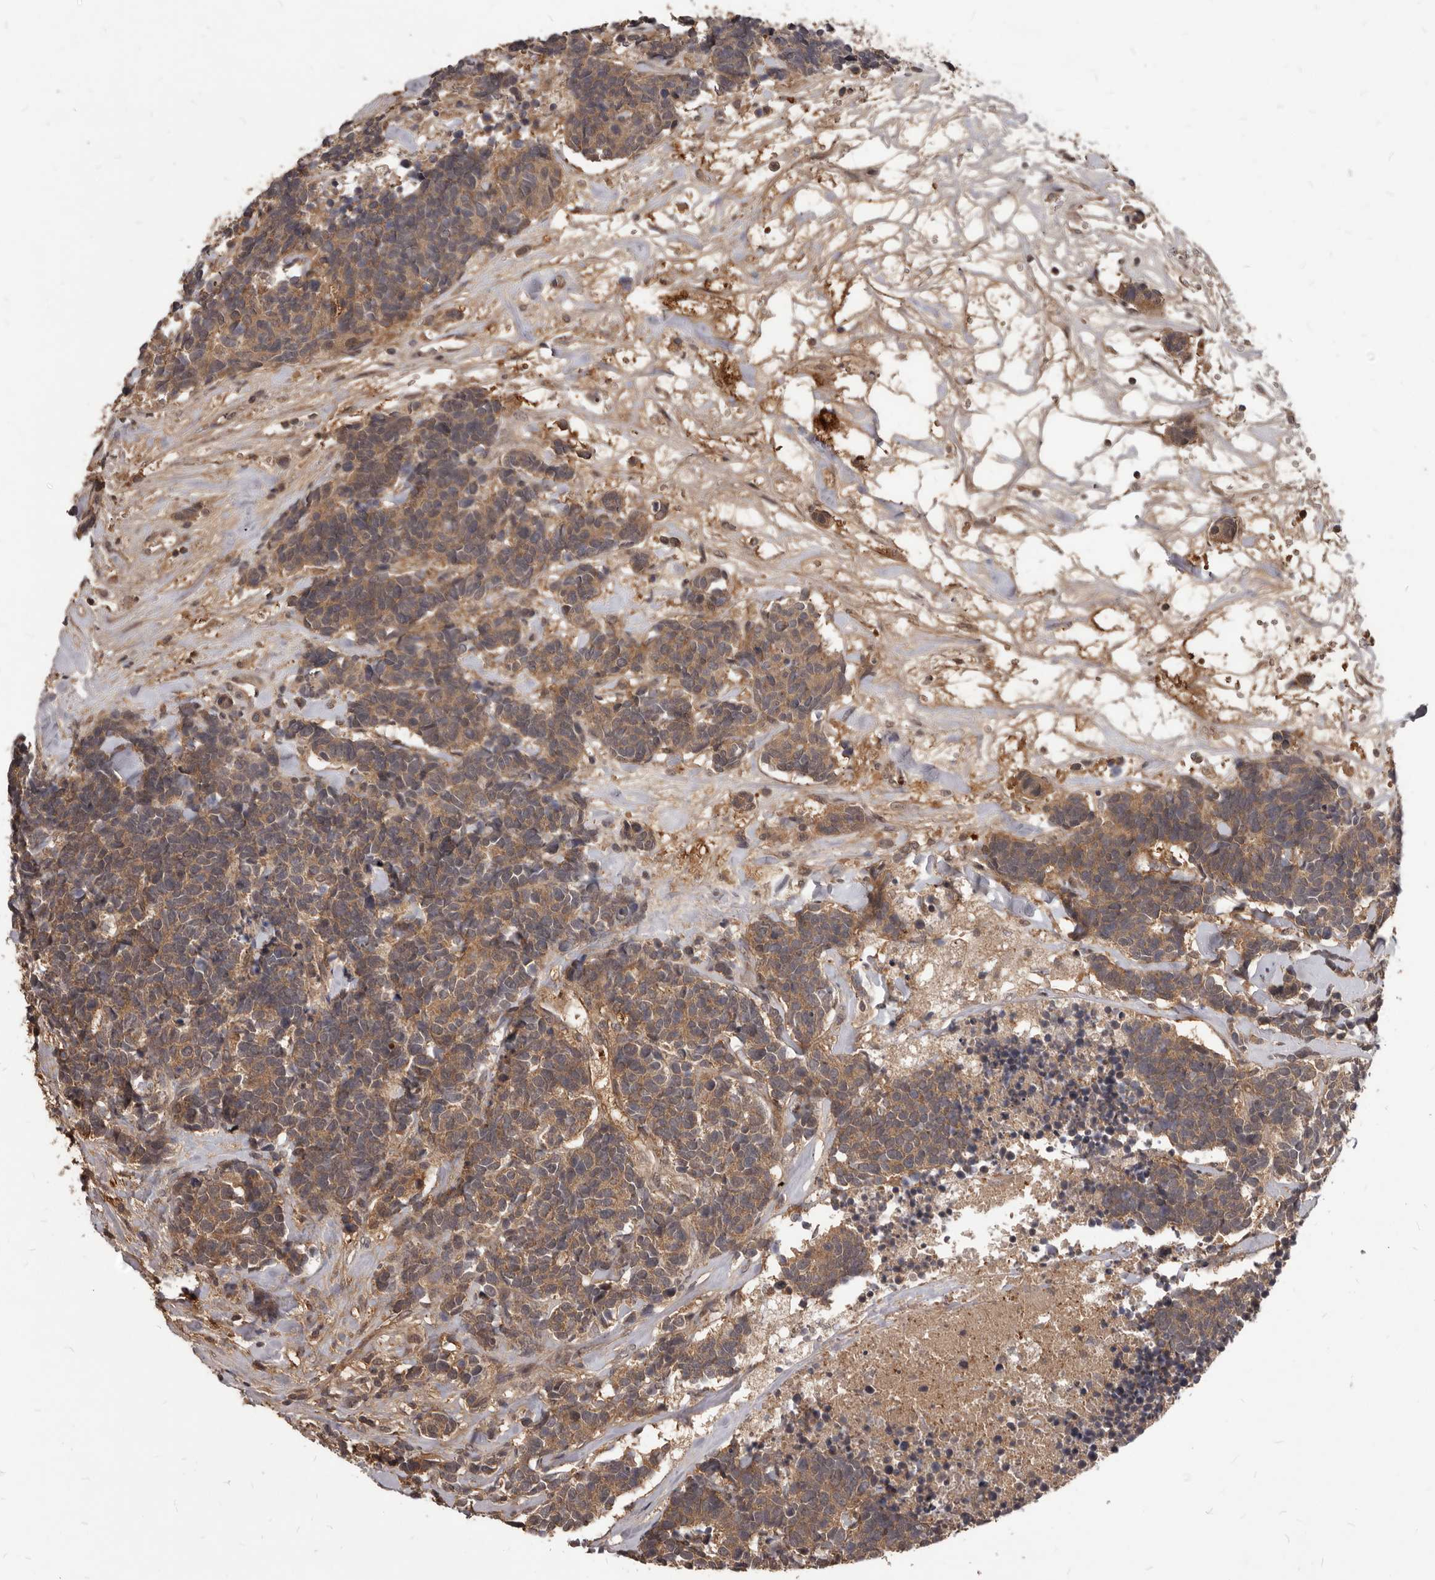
{"staining": {"intensity": "moderate", "quantity": ">75%", "location": "cytoplasmic/membranous"}, "tissue": "carcinoid", "cell_type": "Tumor cells", "image_type": "cancer", "snomed": [{"axis": "morphology", "description": "Carcinoma, NOS"}, {"axis": "morphology", "description": "Carcinoid, malignant, NOS"}, {"axis": "topography", "description": "Urinary bladder"}], "caption": "Tumor cells reveal medium levels of moderate cytoplasmic/membranous staining in about >75% of cells in carcinoid.", "gene": "GABPB2", "patient": {"sex": "male", "age": 57}}